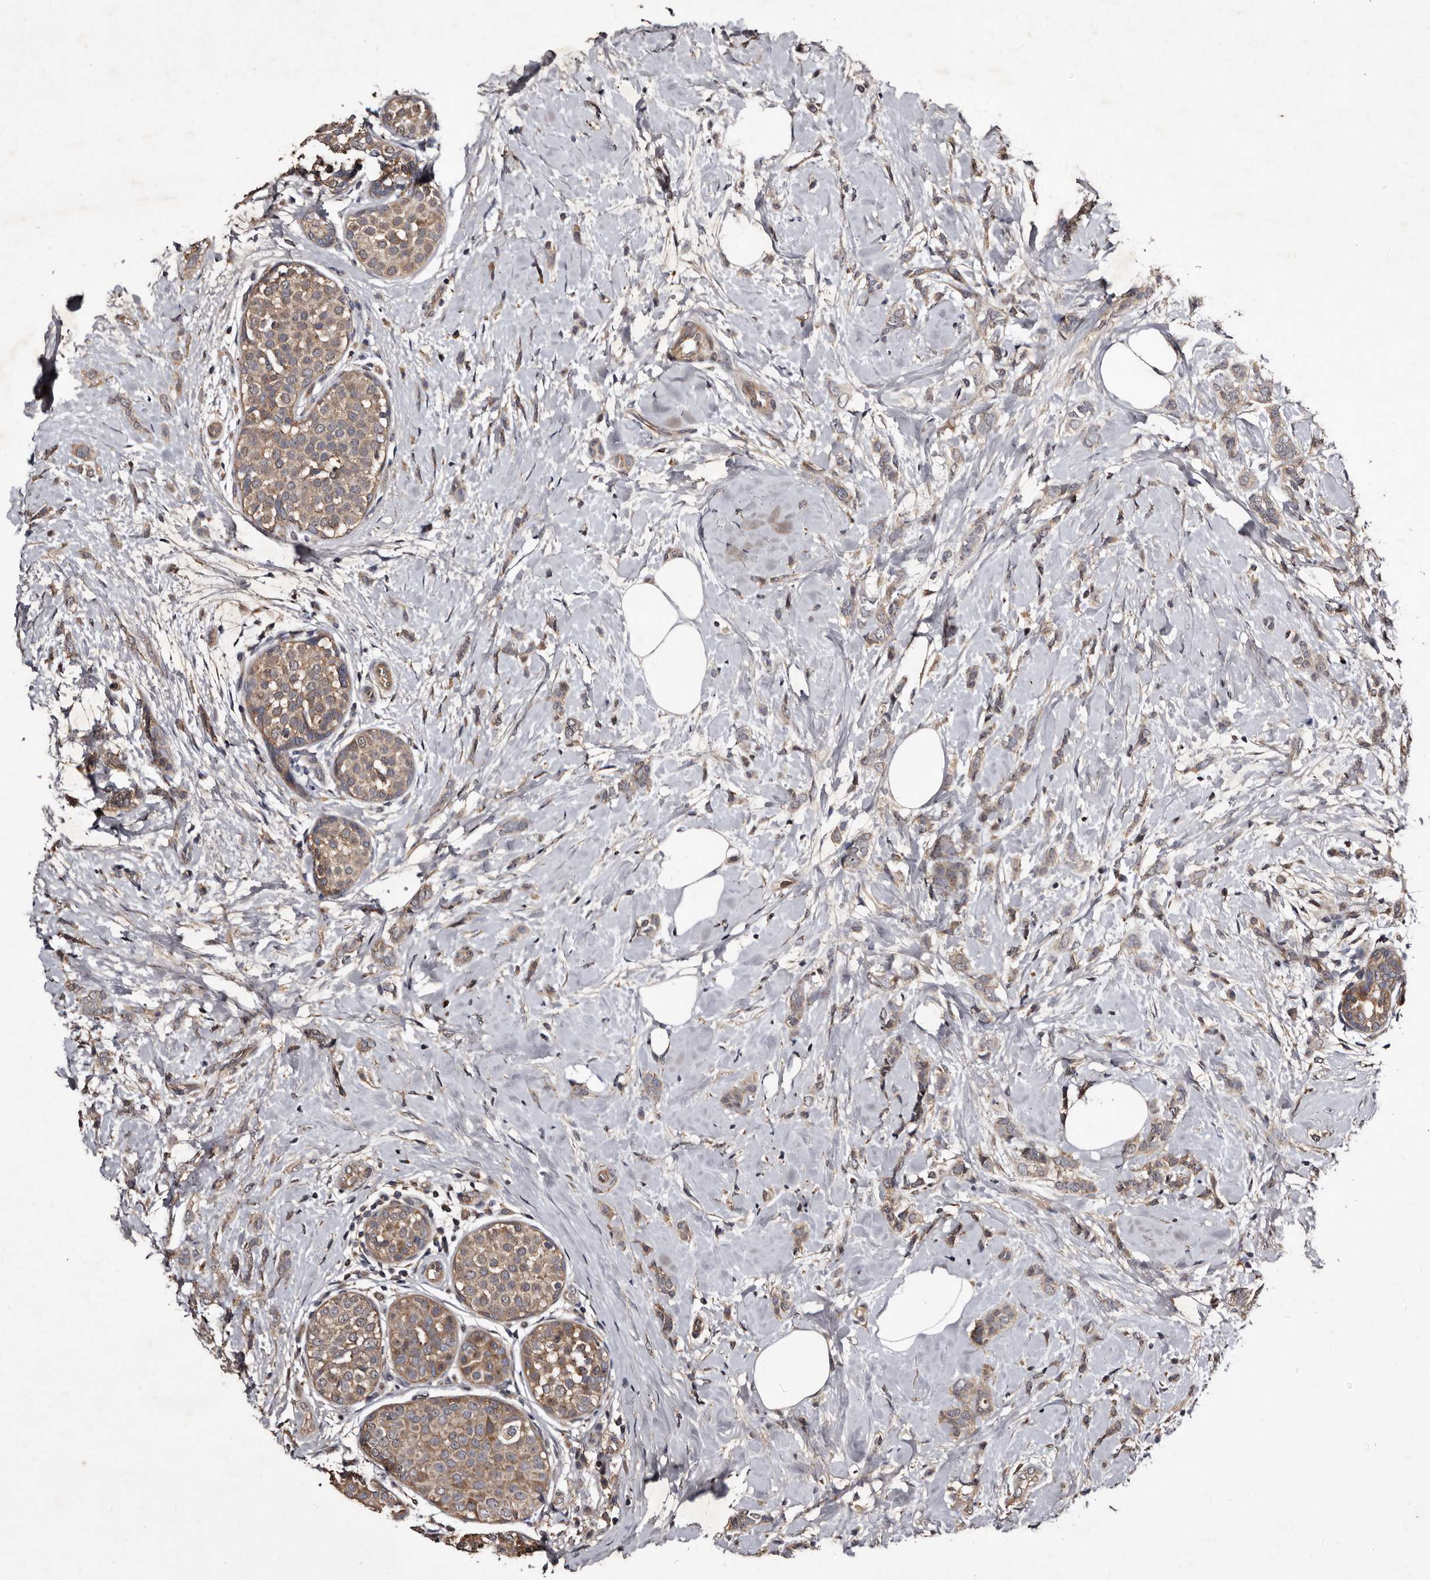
{"staining": {"intensity": "weak", "quantity": ">75%", "location": "cytoplasmic/membranous"}, "tissue": "breast cancer", "cell_type": "Tumor cells", "image_type": "cancer", "snomed": [{"axis": "morphology", "description": "Lobular carcinoma, in situ"}, {"axis": "morphology", "description": "Lobular carcinoma"}, {"axis": "topography", "description": "Breast"}], "caption": "A high-resolution histopathology image shows immunohistochemistry (IHC) staining of breast cancer, which displays weak cytoplasmic/membranous expression in approximately >75% of tumor cells.", "gene": "MKRN3", "patient": {"sex": "female", "age": 41}}